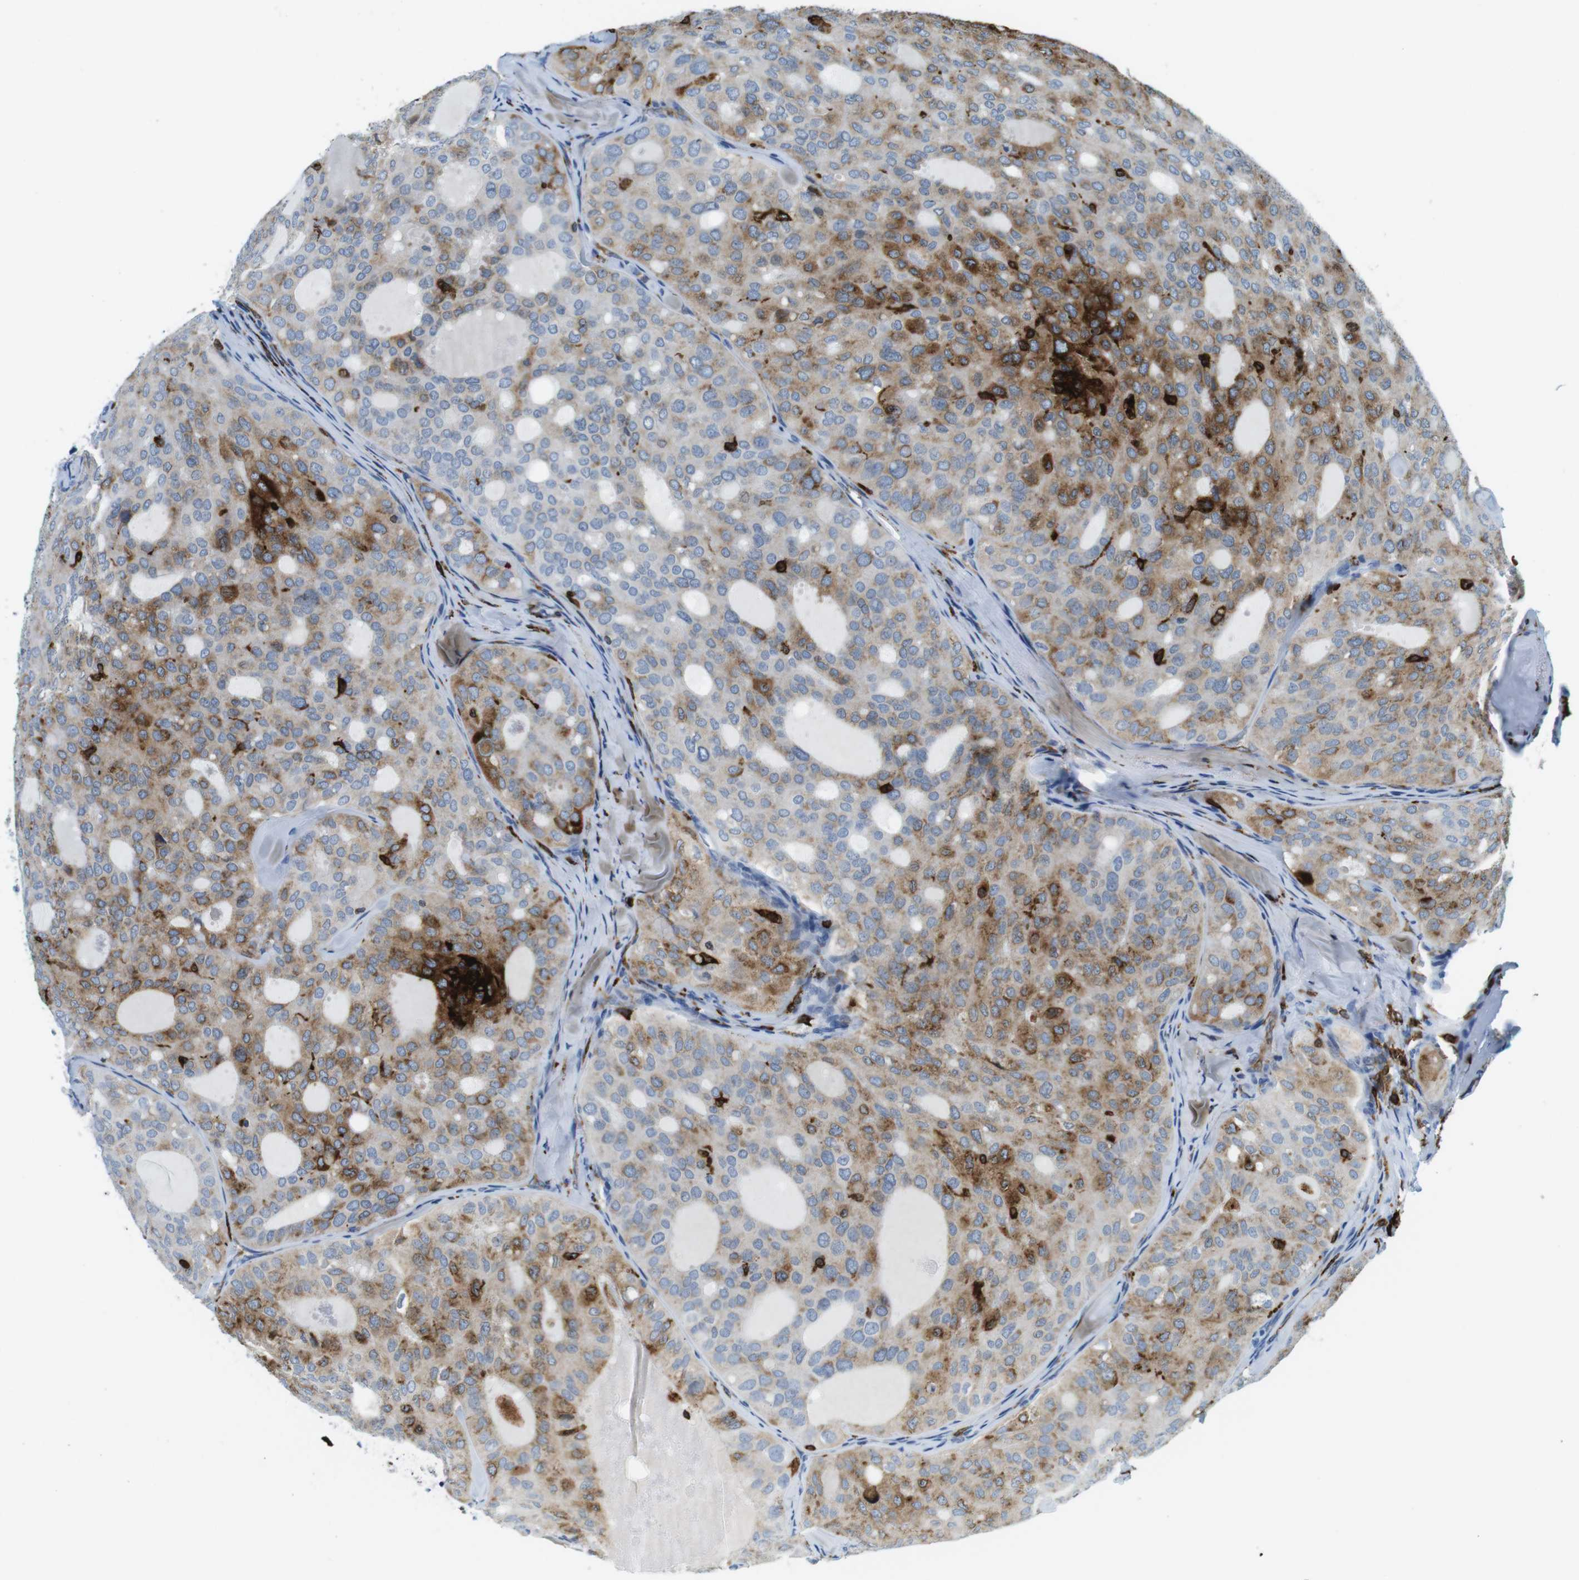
{"staining": {"intensity": "weak", "quantity": ">75%", "location": "cytoplasmic/membranous"}, "tissue": "thyroid cancer", "cell_type": "Tumor cells", "image_type": "cancer", "snomed": [{"axis": "morphology", "description": "Follicular adenoma carcinoma, NOS"}, {"axis": "topography", "description": "Thyroid gland"}], "caption": "Brown immunohistochemical staining in thyroid follicular adenoma carcinoma reveals weak cytoplasmic/membranous positivity in about >75% of tumor cells.", "gene": "CIITA", "patient": {"sex": "male", "age": 75}}